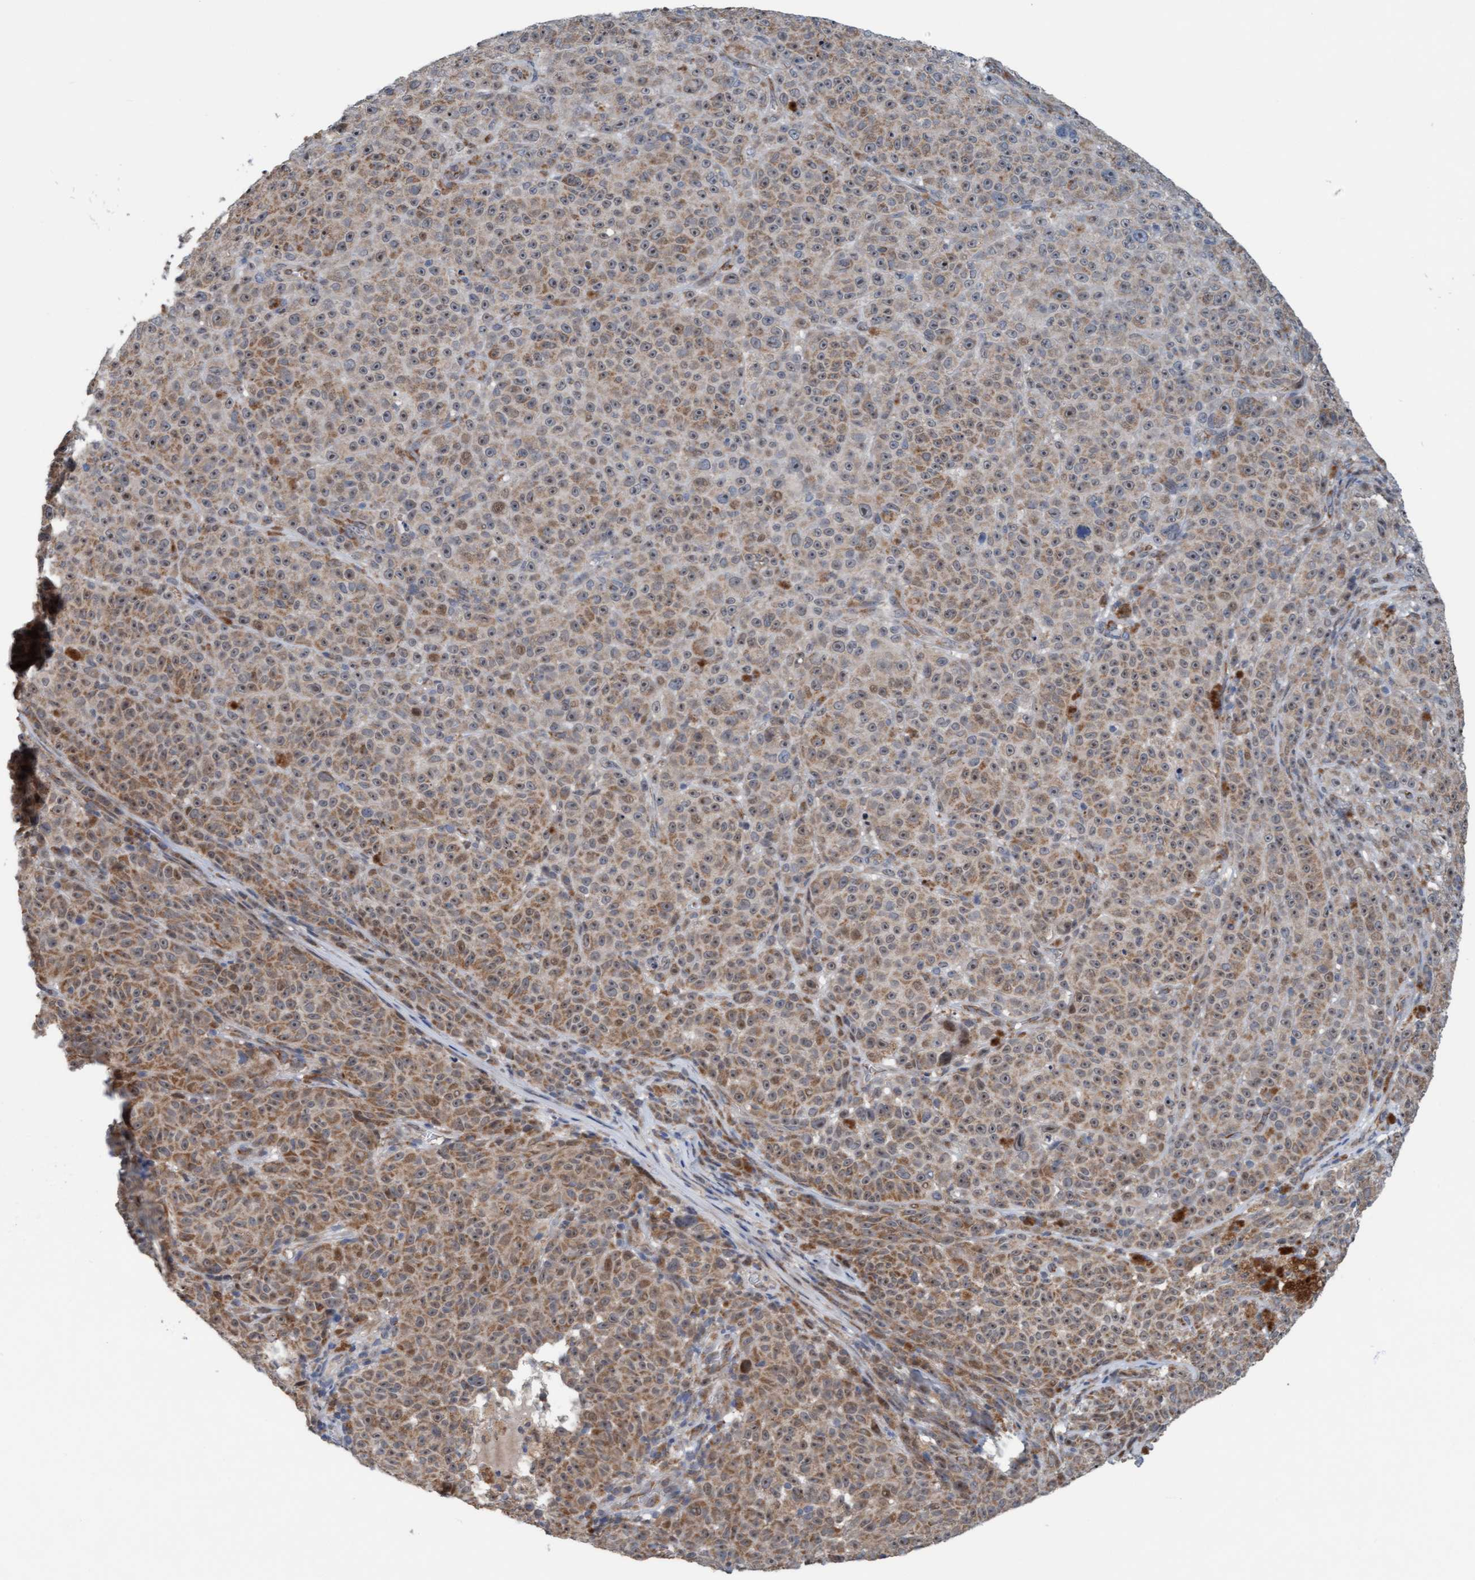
{"staining": {"intensity": "moderate", "quantity": "25%-75%", "location": "cytoplasmic/membranous,nuclear"}, "tissue": "melanoma", "cell_type": "Tumor cells", "image_type": "cancer", "snomed": [{"axis": "morphology", "description": "Malignant melanoma, NOS"}, {"axis": "topography", "description": "Skin"}], "caption": "Immunohistochemical staining of human melanoma demonstrates moderate cytoplasmic/membranous and nuclear protein positivity in about 25%-75% of tumor cells.", "gene": "ZNF566", "patient": {"sex": "female", "age": 82}}